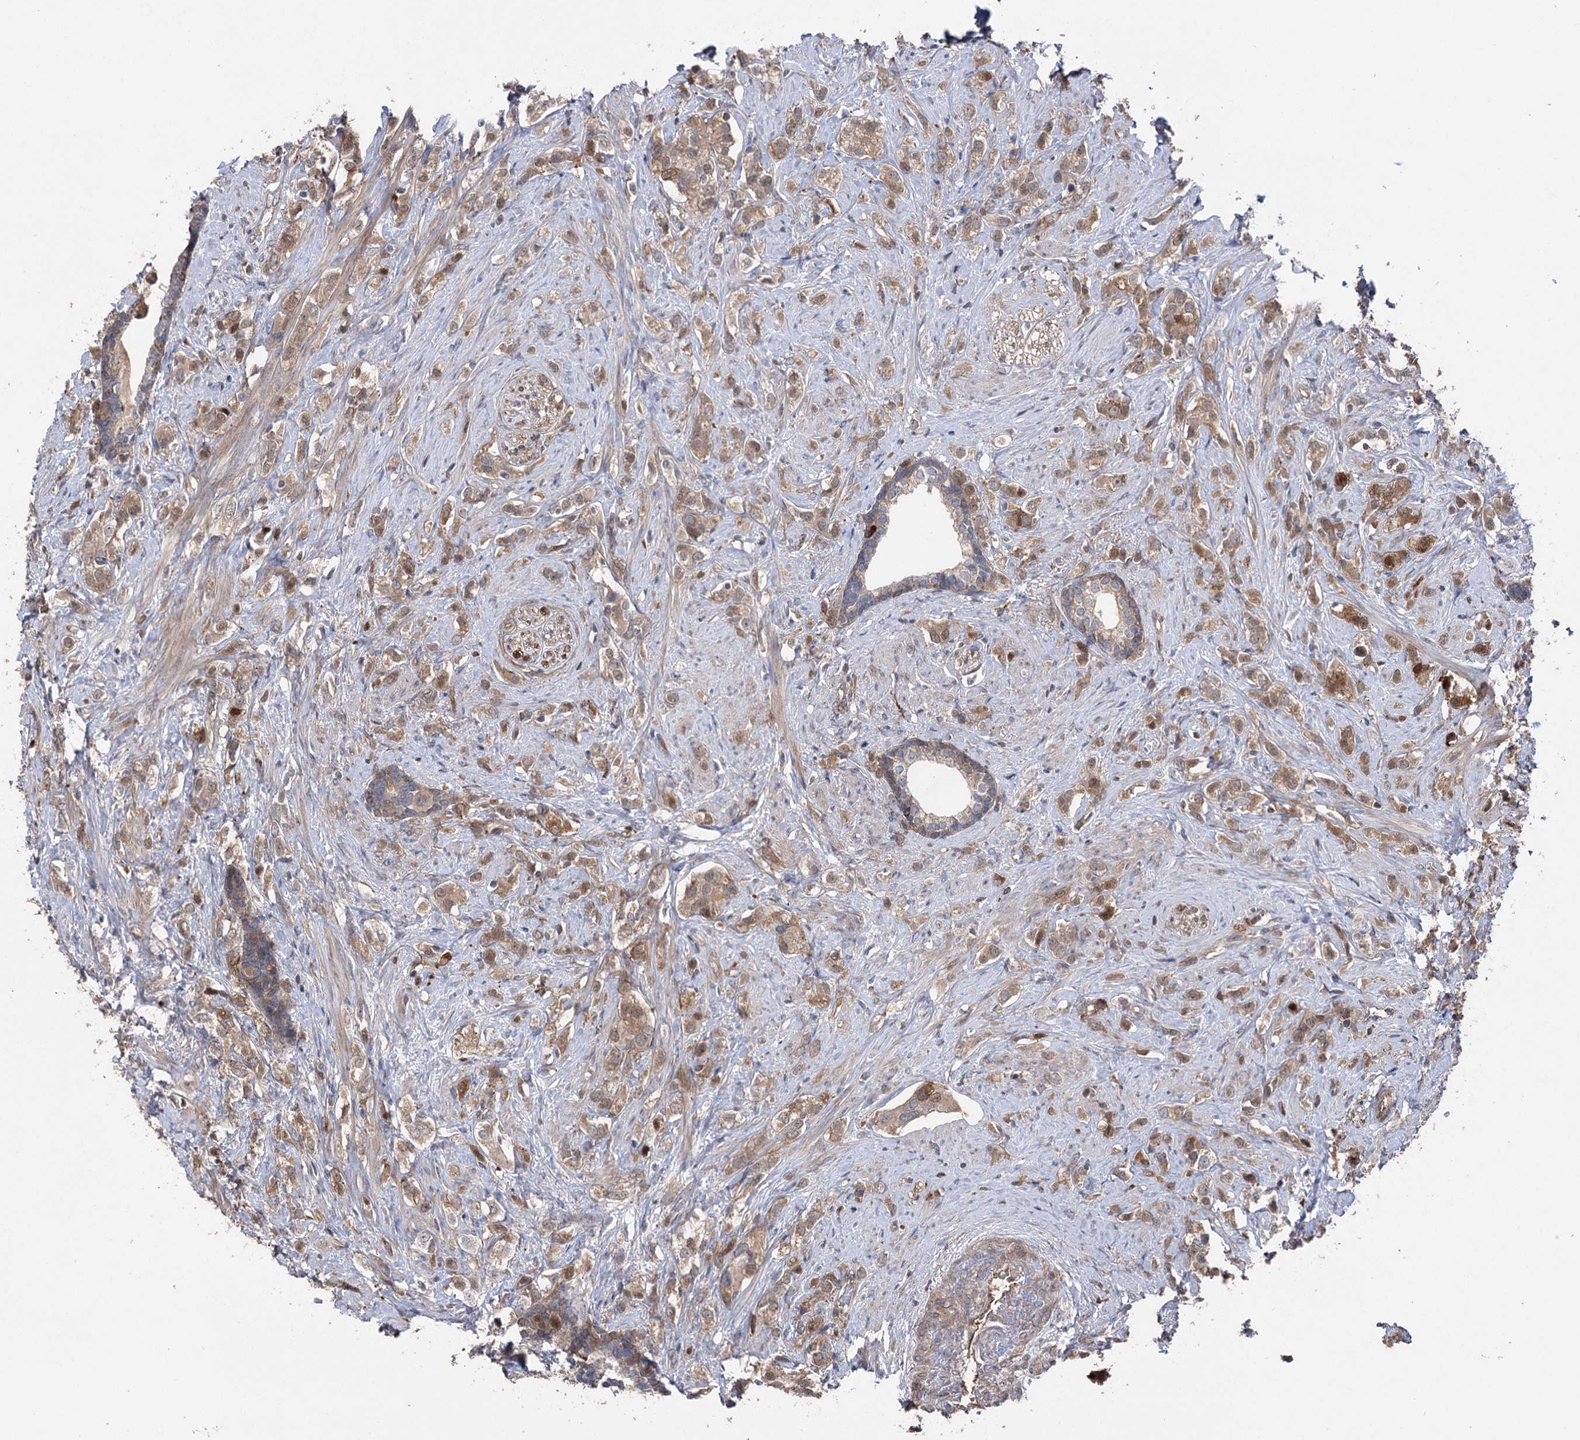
{"staining": {"intensity": "weak", "quantity": ">75%", "location": "cytoplasmic/membranous"}, "tissue": "prostate cancer", "cell_type": "Tumor cells", "image_type": "cancer", "snomed": [{"axis": "morphology", "description": "Adenocarcinoma, High grade"}, {"axis": "topography", "description": "Prostate"}], "caption": "Adenocarcinoma (high-grade) (prostate) stained for a protein shows weak cytoplasmic/membranous positivity in tumor cells. (DAB (3,3'-diaminobenzidine) = brown stain, brightfield microscopy at high magnification).", "gene": "OTUD1", "patient": {"sex": "male", "age": 63}}